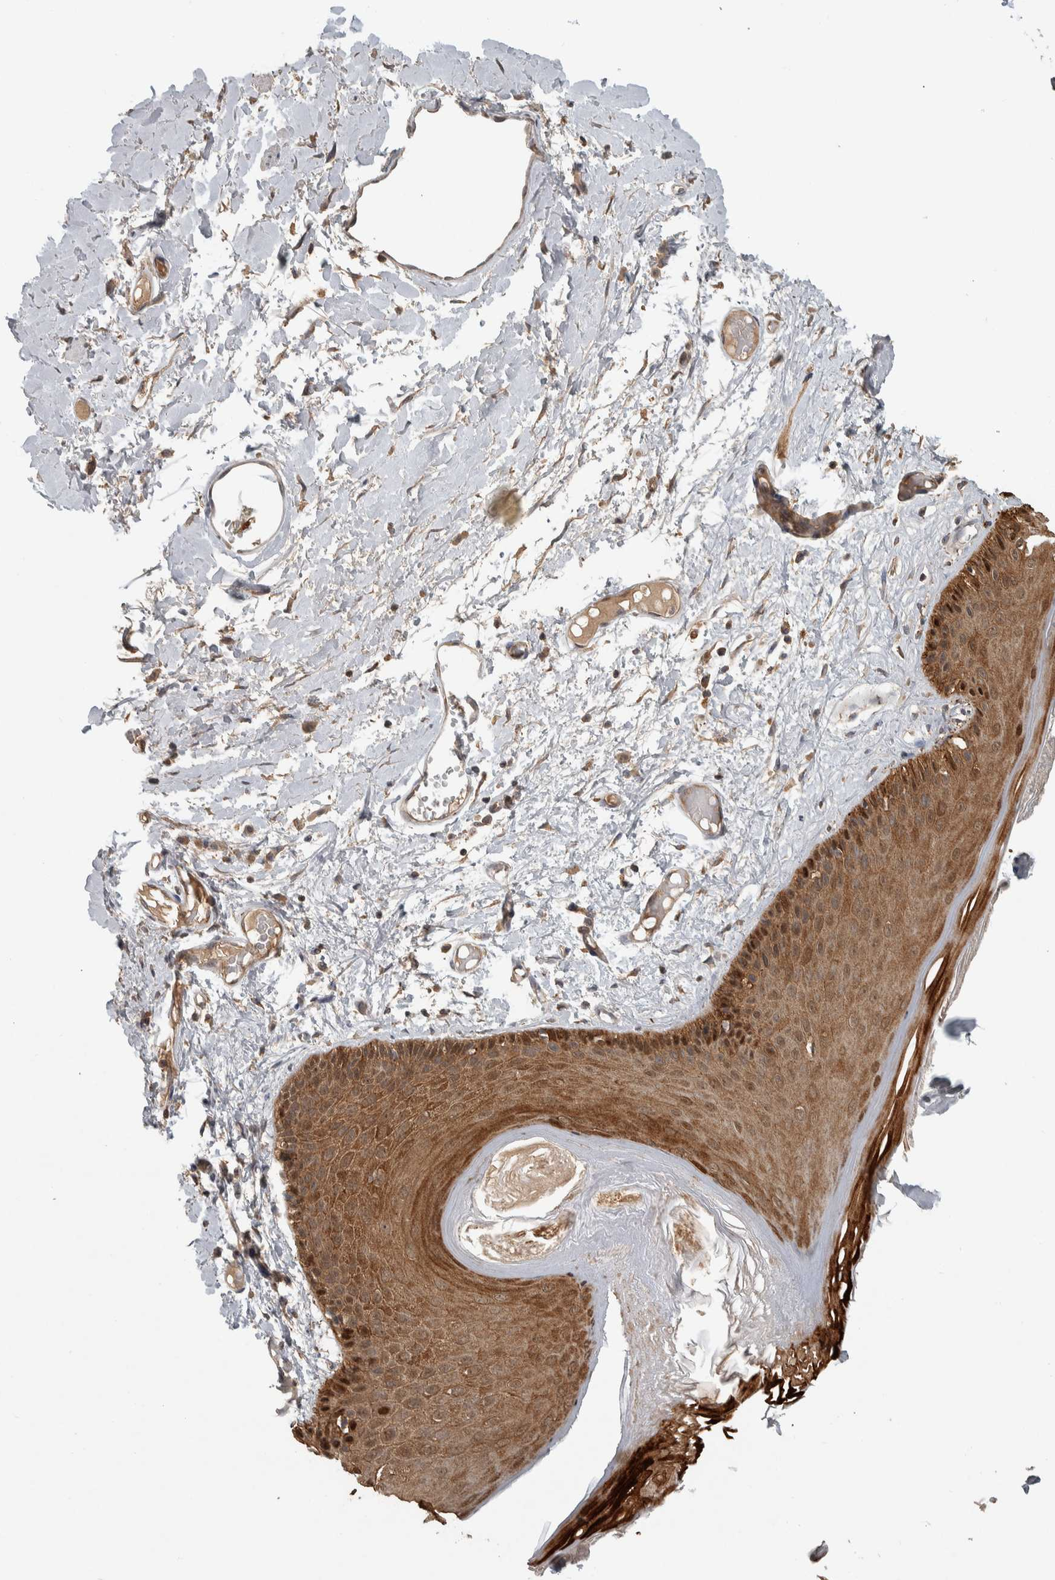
{"staining": {"intensity": "moderate", "quantity": ">75%", "location": "cytoplasmic/membranous,nuclear"}, "tissue": "skin", "cell_type": "Epidermal cells", "image_type": "normal", "snomed": [{"axis": "morphology", "description": "Normal tissue, NOS"}, {"axis": "topography", "description": "Vulva"}], "caption": "Immunohistochemistry of normal skin displays medium levels of moderate cytoplasmic/membranous,nuclear staining in approximately >75% of epidermal cells.", "gene": "EIF3H", "patient": {"sex": "female", "age": 73}}